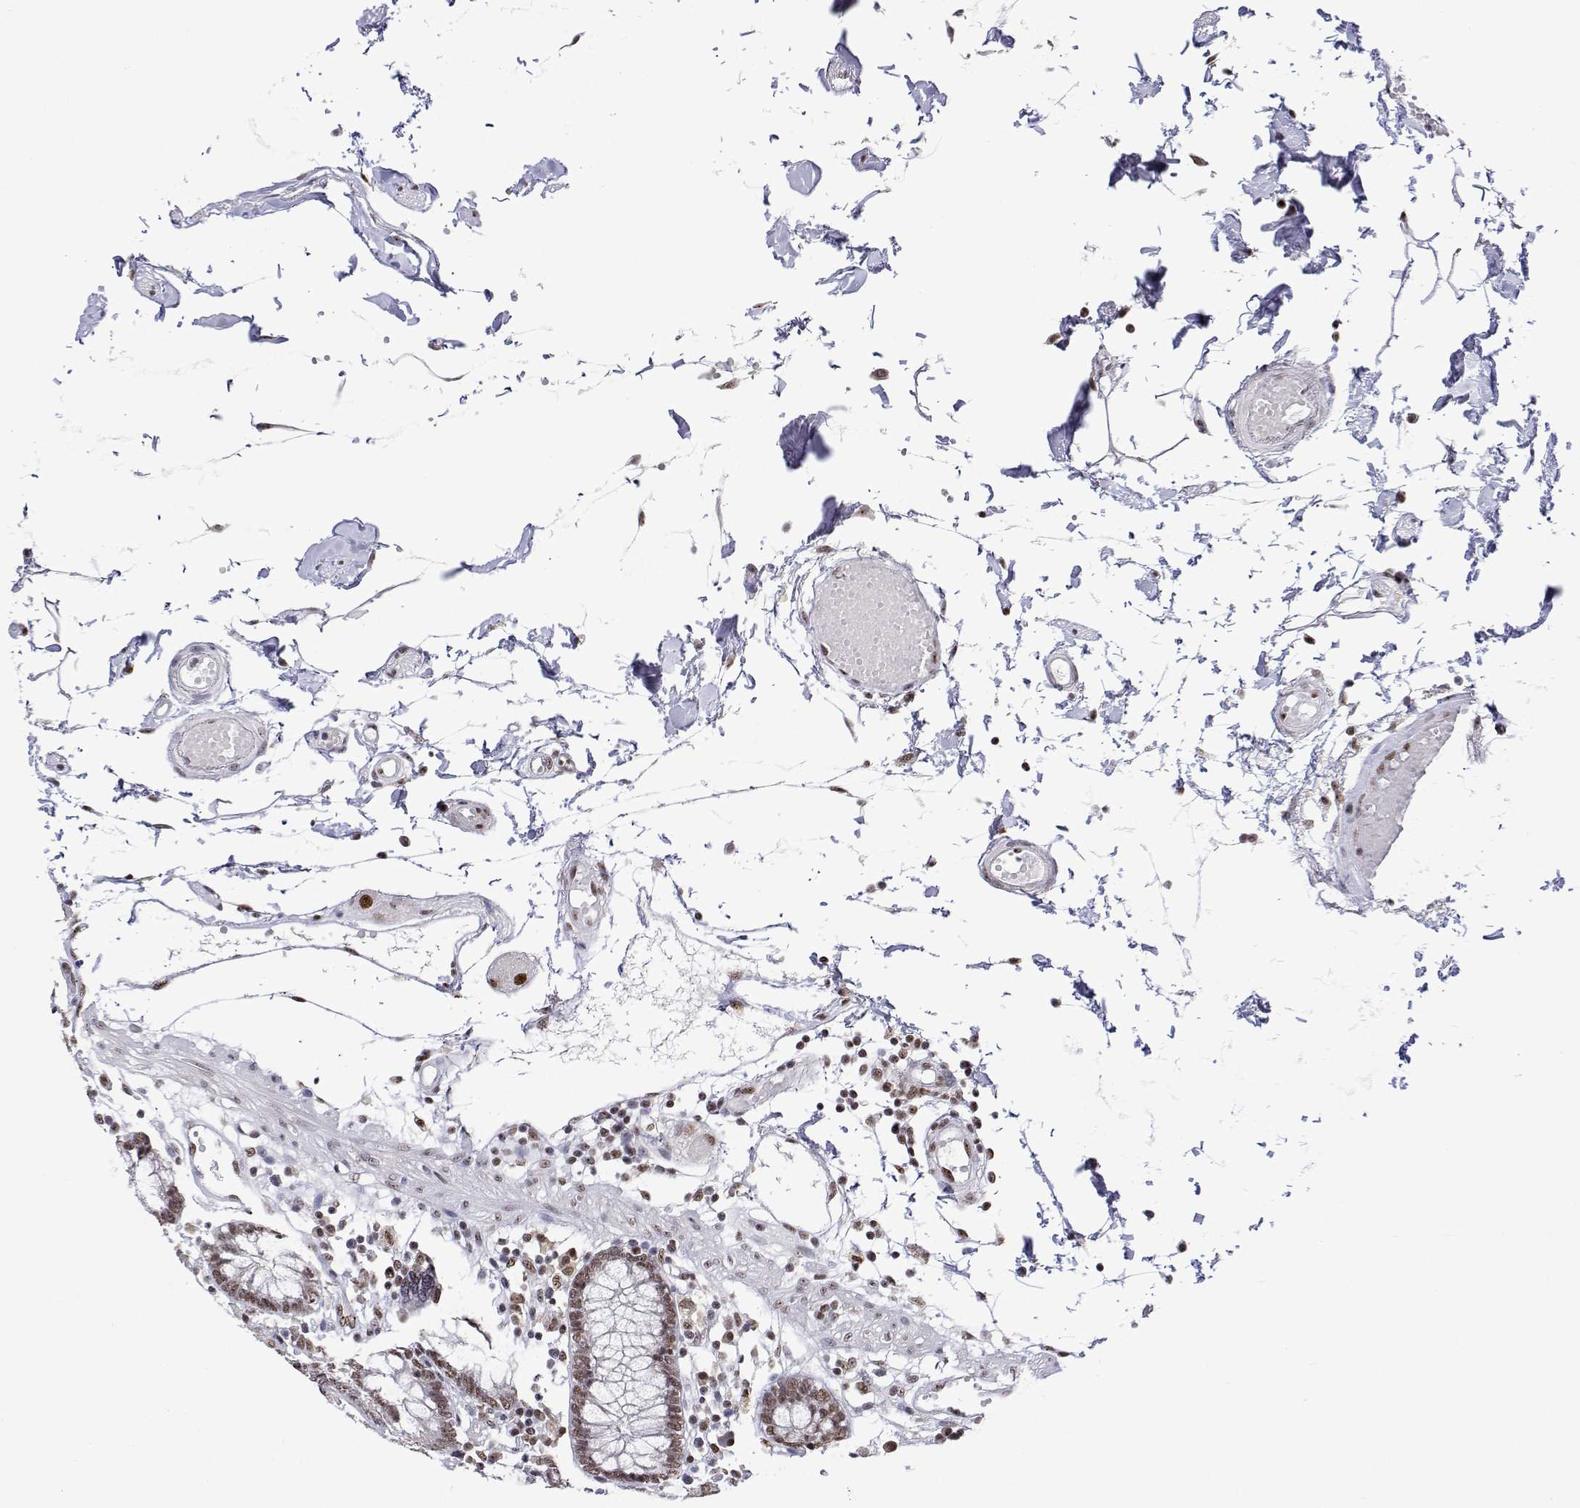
{"staining": {"intensity": "weak", "quantity": ">75%", "location": "nuclear"}, "tissue": "colon", "cell_type": "Endothelial cells", "image_type": "normal", "snomed": [{"axis": "morphology", "description": "Normal tissue, NOS"}, {"axis": "morphology", "description": "Adenocarcinoma, NOS"}, {"axis": "topography", "description": "Colon"}], "caption": "Immunohistochemistry (IHC) image of benign human colon stained for a protein (brown), which demonstrates low levels of weak nuclear positivity in about >75% of endothelial cells.", "gene": "ADAR", "patient": {"sex": "male", "age": 83}}